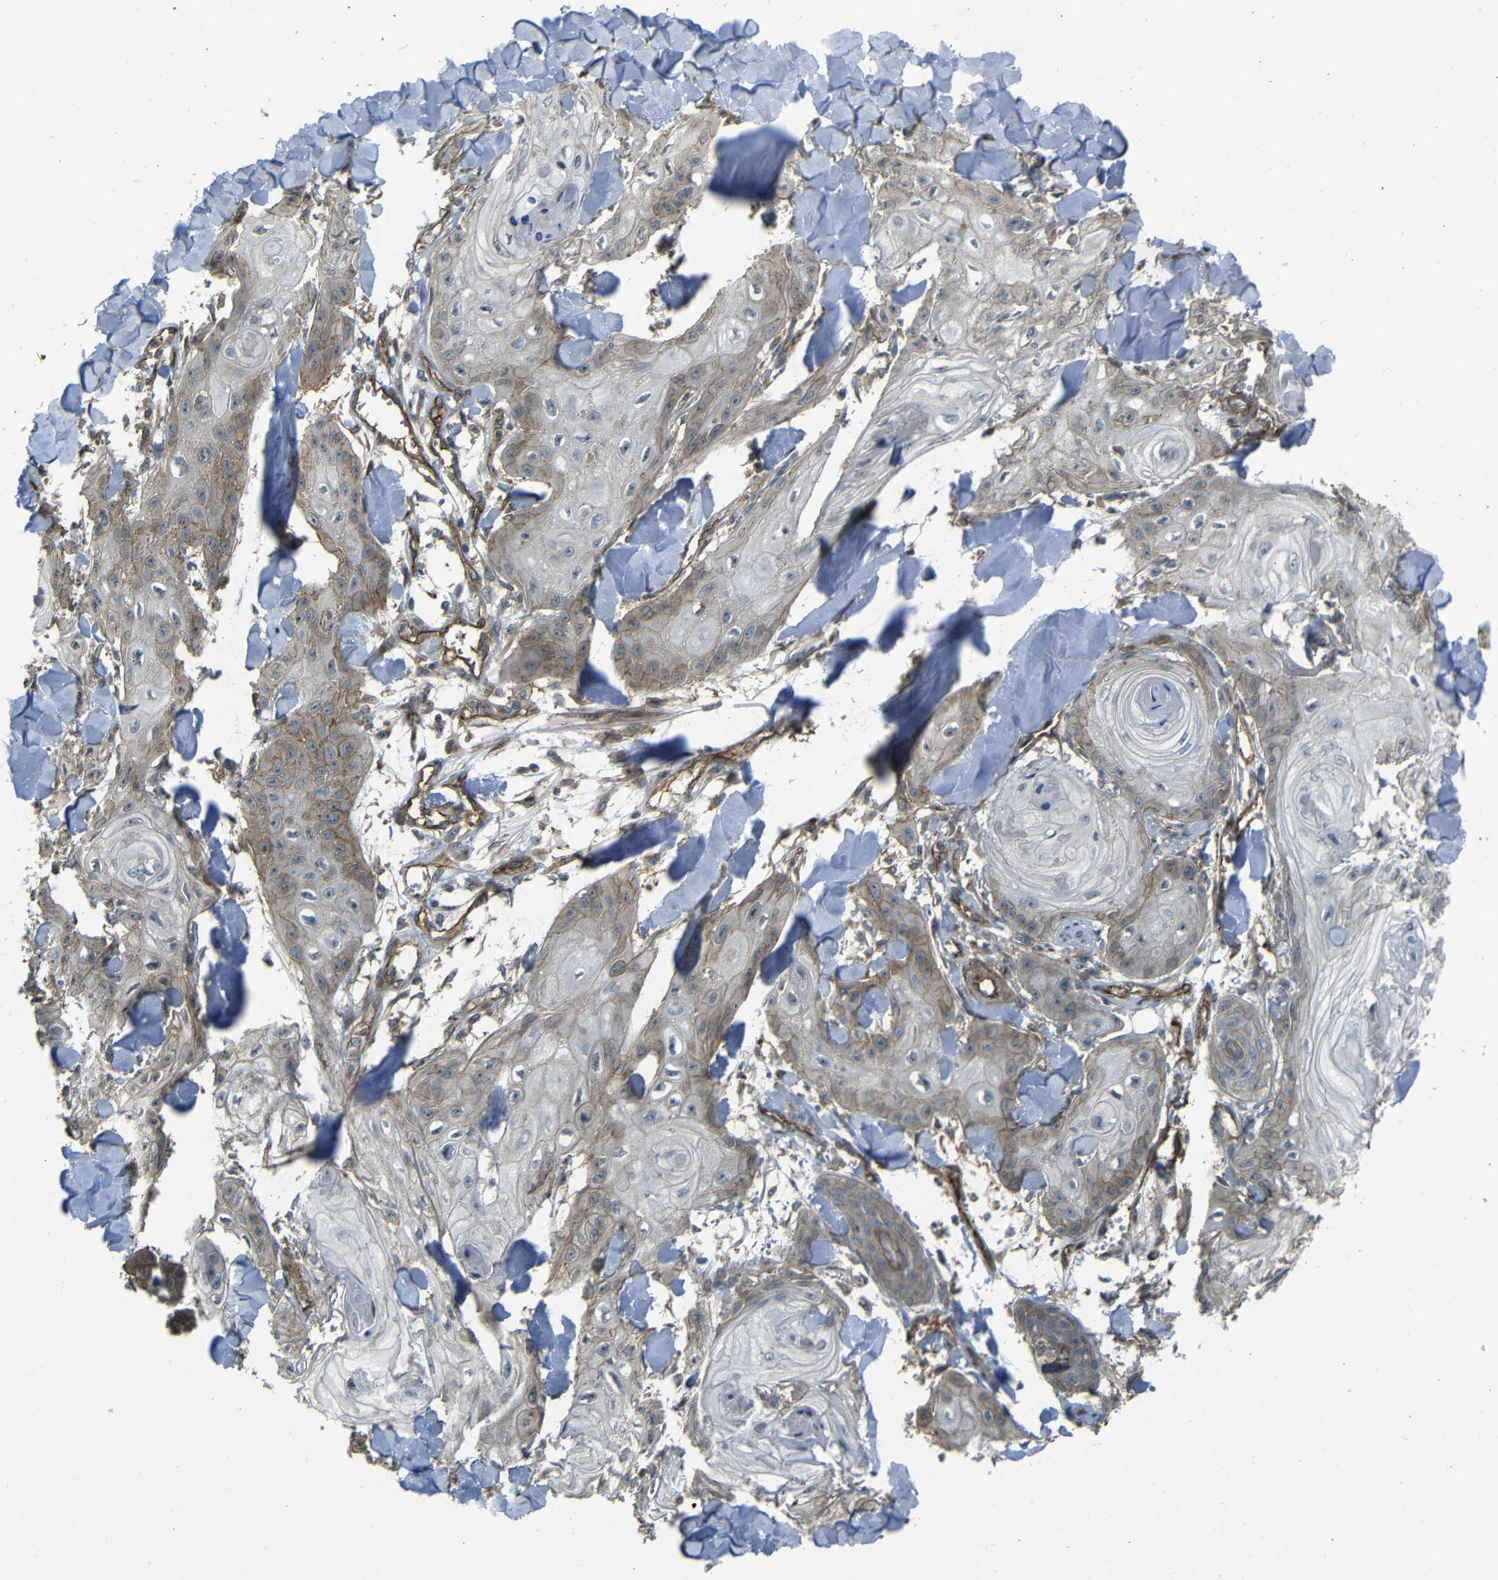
{"staining": {"intensity": "moderate", "quantity": "25%-75%", "location": "cytoplasmic/membranous"}, "tissue": "skin cancer", "cell_type": "Tumor cells", "image_type": "cancer", "snomed": [{"axis": "morphology", "description": "Squamous cell carcinoma, NOS"}, {"axis": "topography", "description": "Skin"}], "caption": "Immunohistochemical staining of human skin cancer displays moderate cytoplasmic/membranous protein positivity in about 25%-75% of tumor cells.", "gene": "RELL1", "patient": {"sex": "male", "age": 74}}